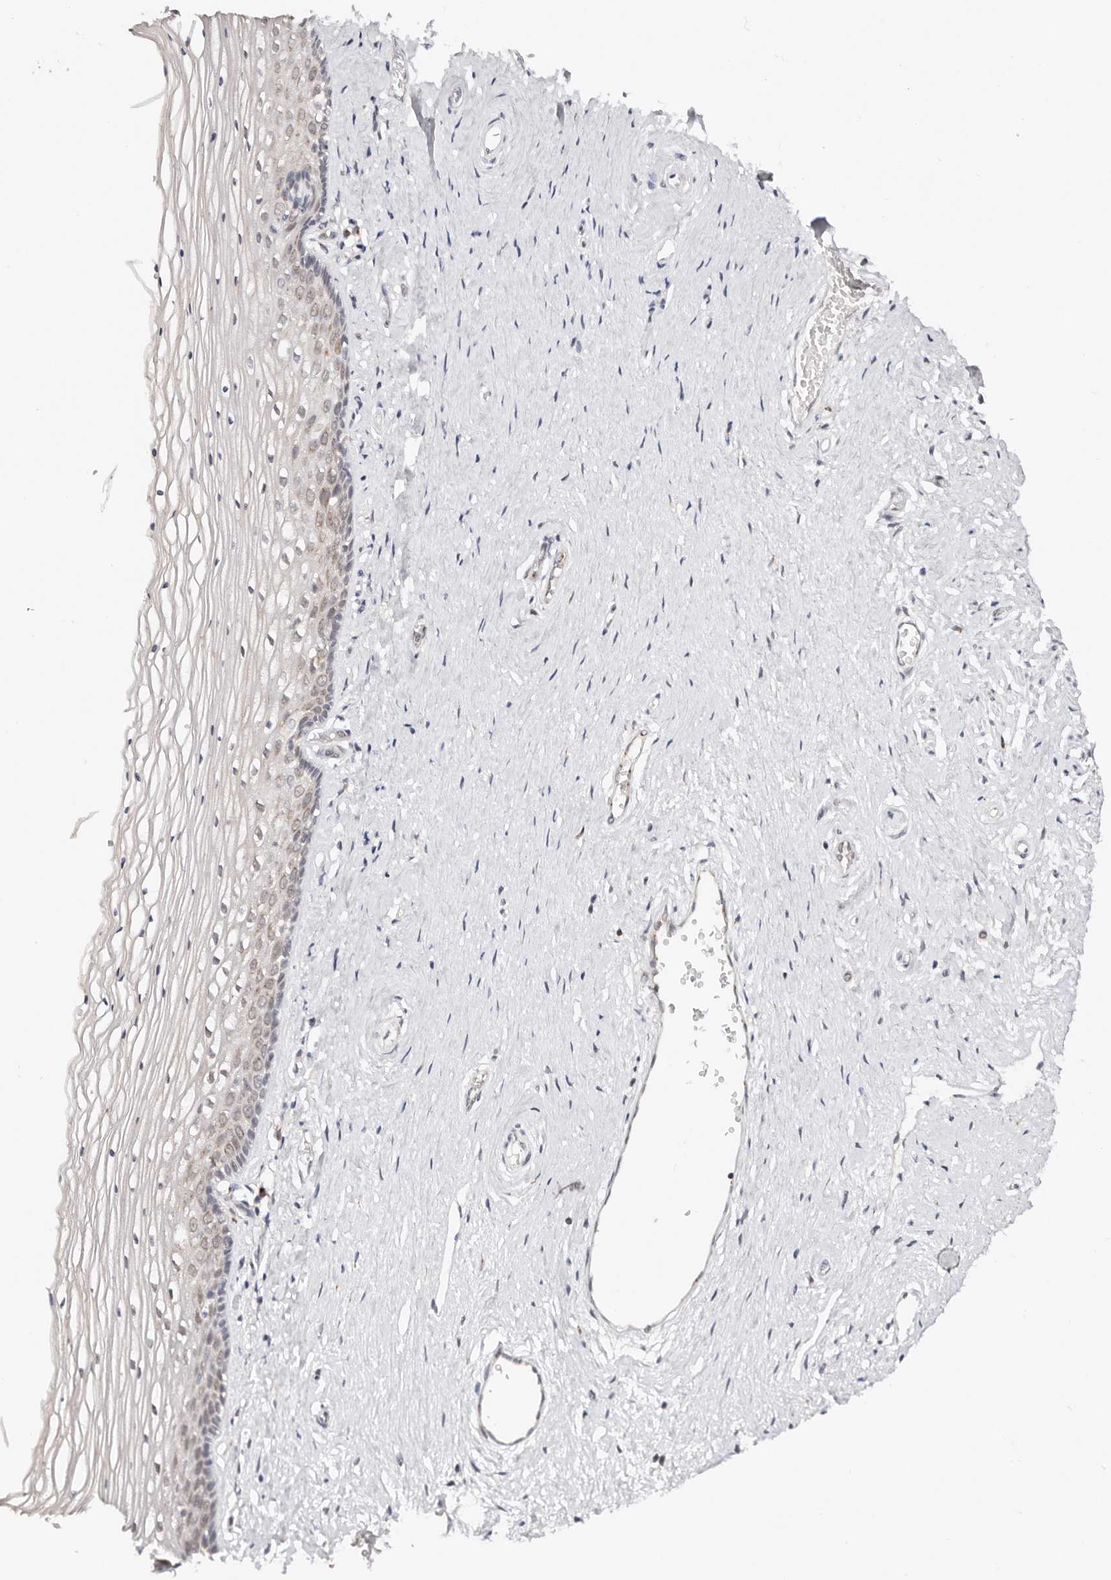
{"staining": {"intensity": "weak", "quantity": "25%-75%", "location": "nuclear"}, "tissue": "vagina", "cell_type": "Squamous epithelial cells", "image_type": "normal", "snomed": [{"axis": "morphology", "description": "Normal tissue, NOS"}, {"axis": "topography", "description": "Vagina"}], "caption": "Protein staining reveals weak nuclear expression in about 25%-75% of squamous epithelial cells in normal vagina.", "gene": "VIPAS39", "patient": {"sex": "female", "age": 46}}